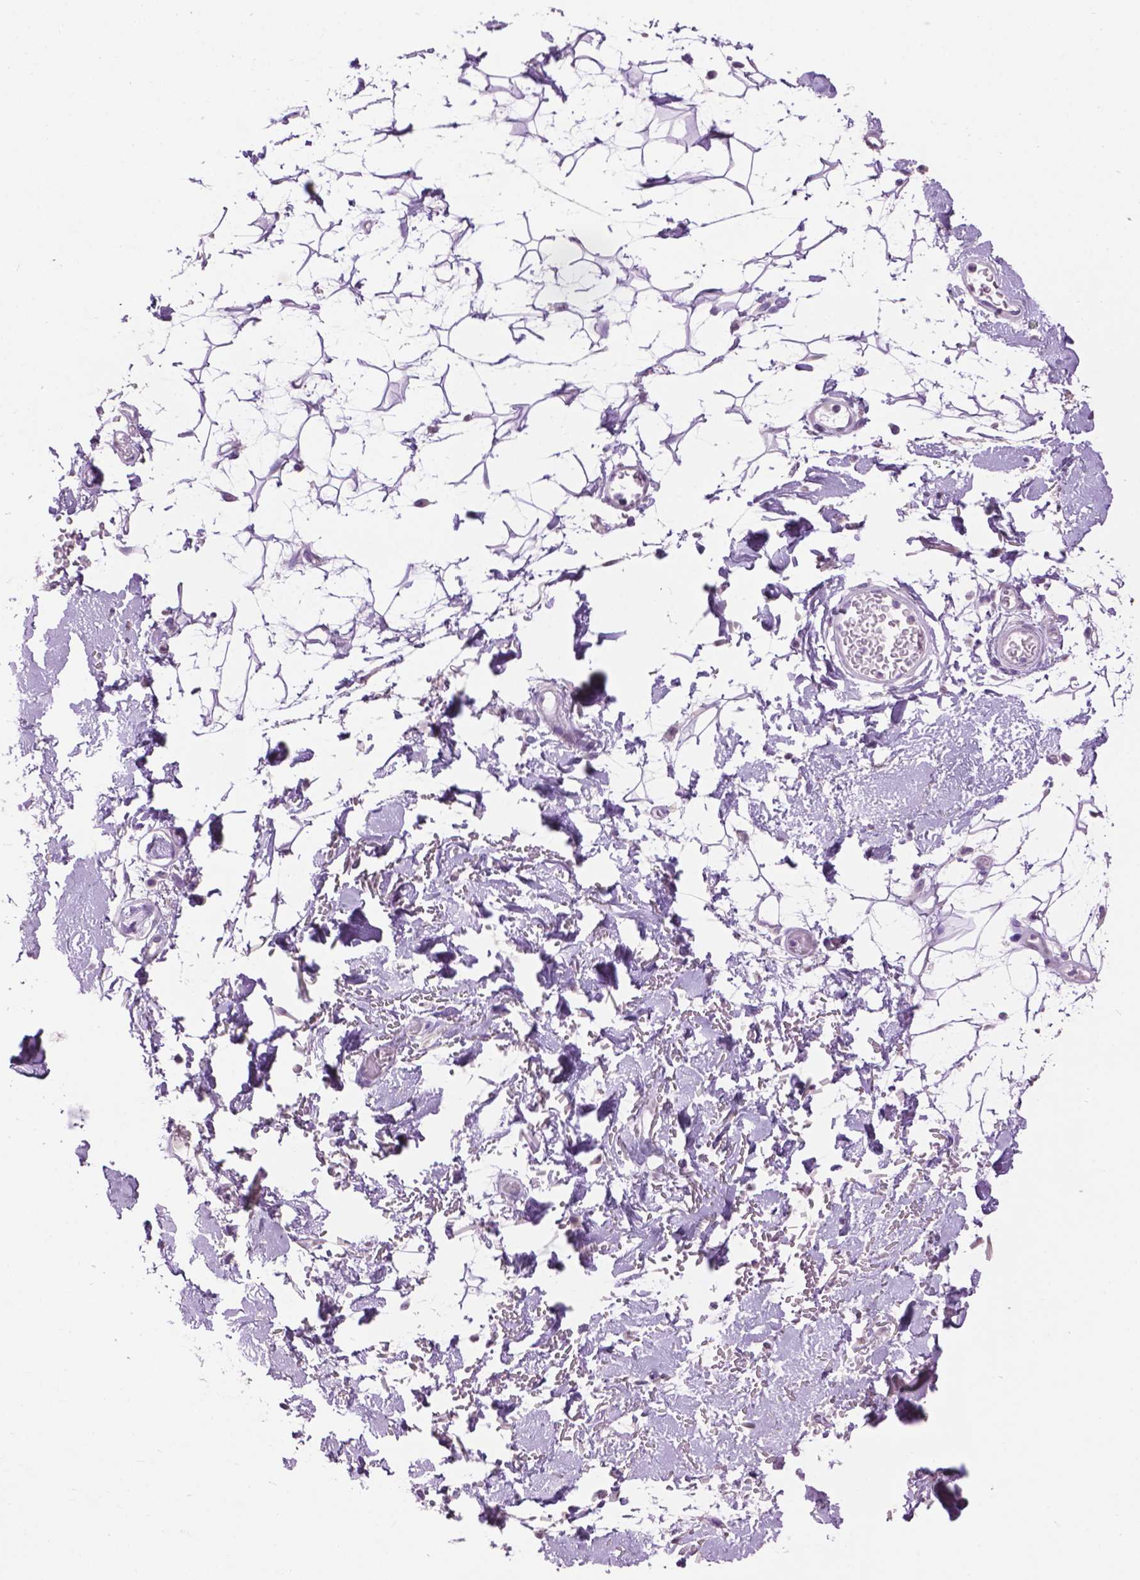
{"staining": {"intensity": "moderate", "quantity": "<25%", "location": "cytoplasmic/membranous"}, "tissue": "adipose tissue", "cell_type": "Adipocytes", "image_type": "normal", "snomed": [{"axis": "morphology", "description": "Normal tissue, NOS"}, {"axis": "topography", "description": "Anal"}, {"axis": "topography", "description": "Peripheral nerve tissue"}], "caption": "Immunohistochemical staining of normal human adipose tissue shows <25% levels of moderate cytoplasmic/membranous protein expression in about <25% of adipocytes.", "gene": "CRYBA4", "patient": {"sex": "male", "age": 78}}